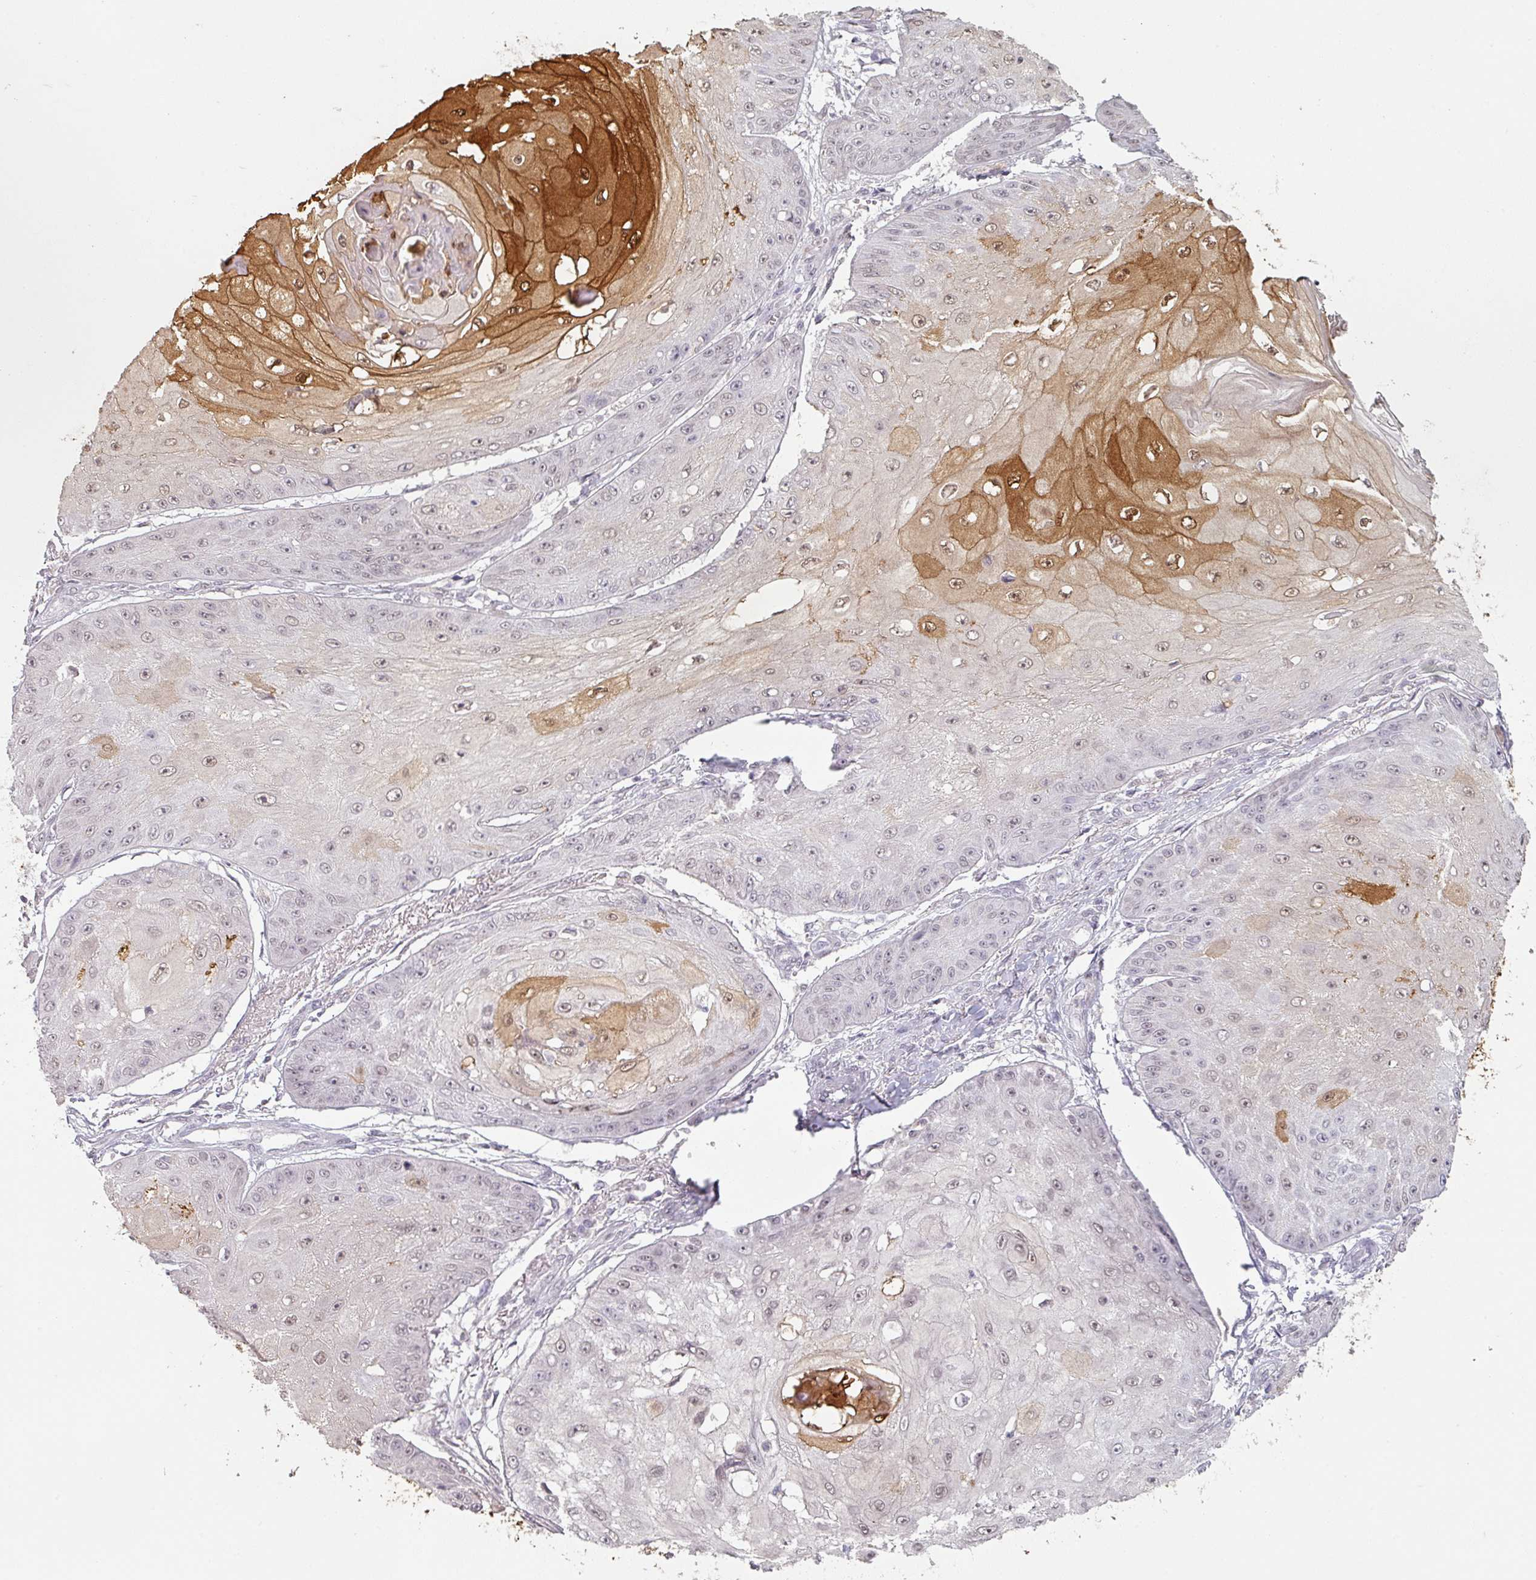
{"staining": {"intensity": "strong", "quantity": "<25%", "location": "cytoplasmic/membranous,nuclear"}, "tissue": "skin cancer", "cell_type": "Tumor cells", "image_type": "cancer", "snomed": [{"axis": "morphology", "description": "Squamous cell carcinoma, NOS"}, {"axis": "topography", "description": "Skin"}], "caption": "This is a micrograph of immunohistochemistry staining of squamous cell carcinoma (skin), which shows strong positivity in the cytoplasmic/membranous and nuclear of tumor cells.", "gene": "SPRR1A", "patient": {"sex": "male", "age": 70}}